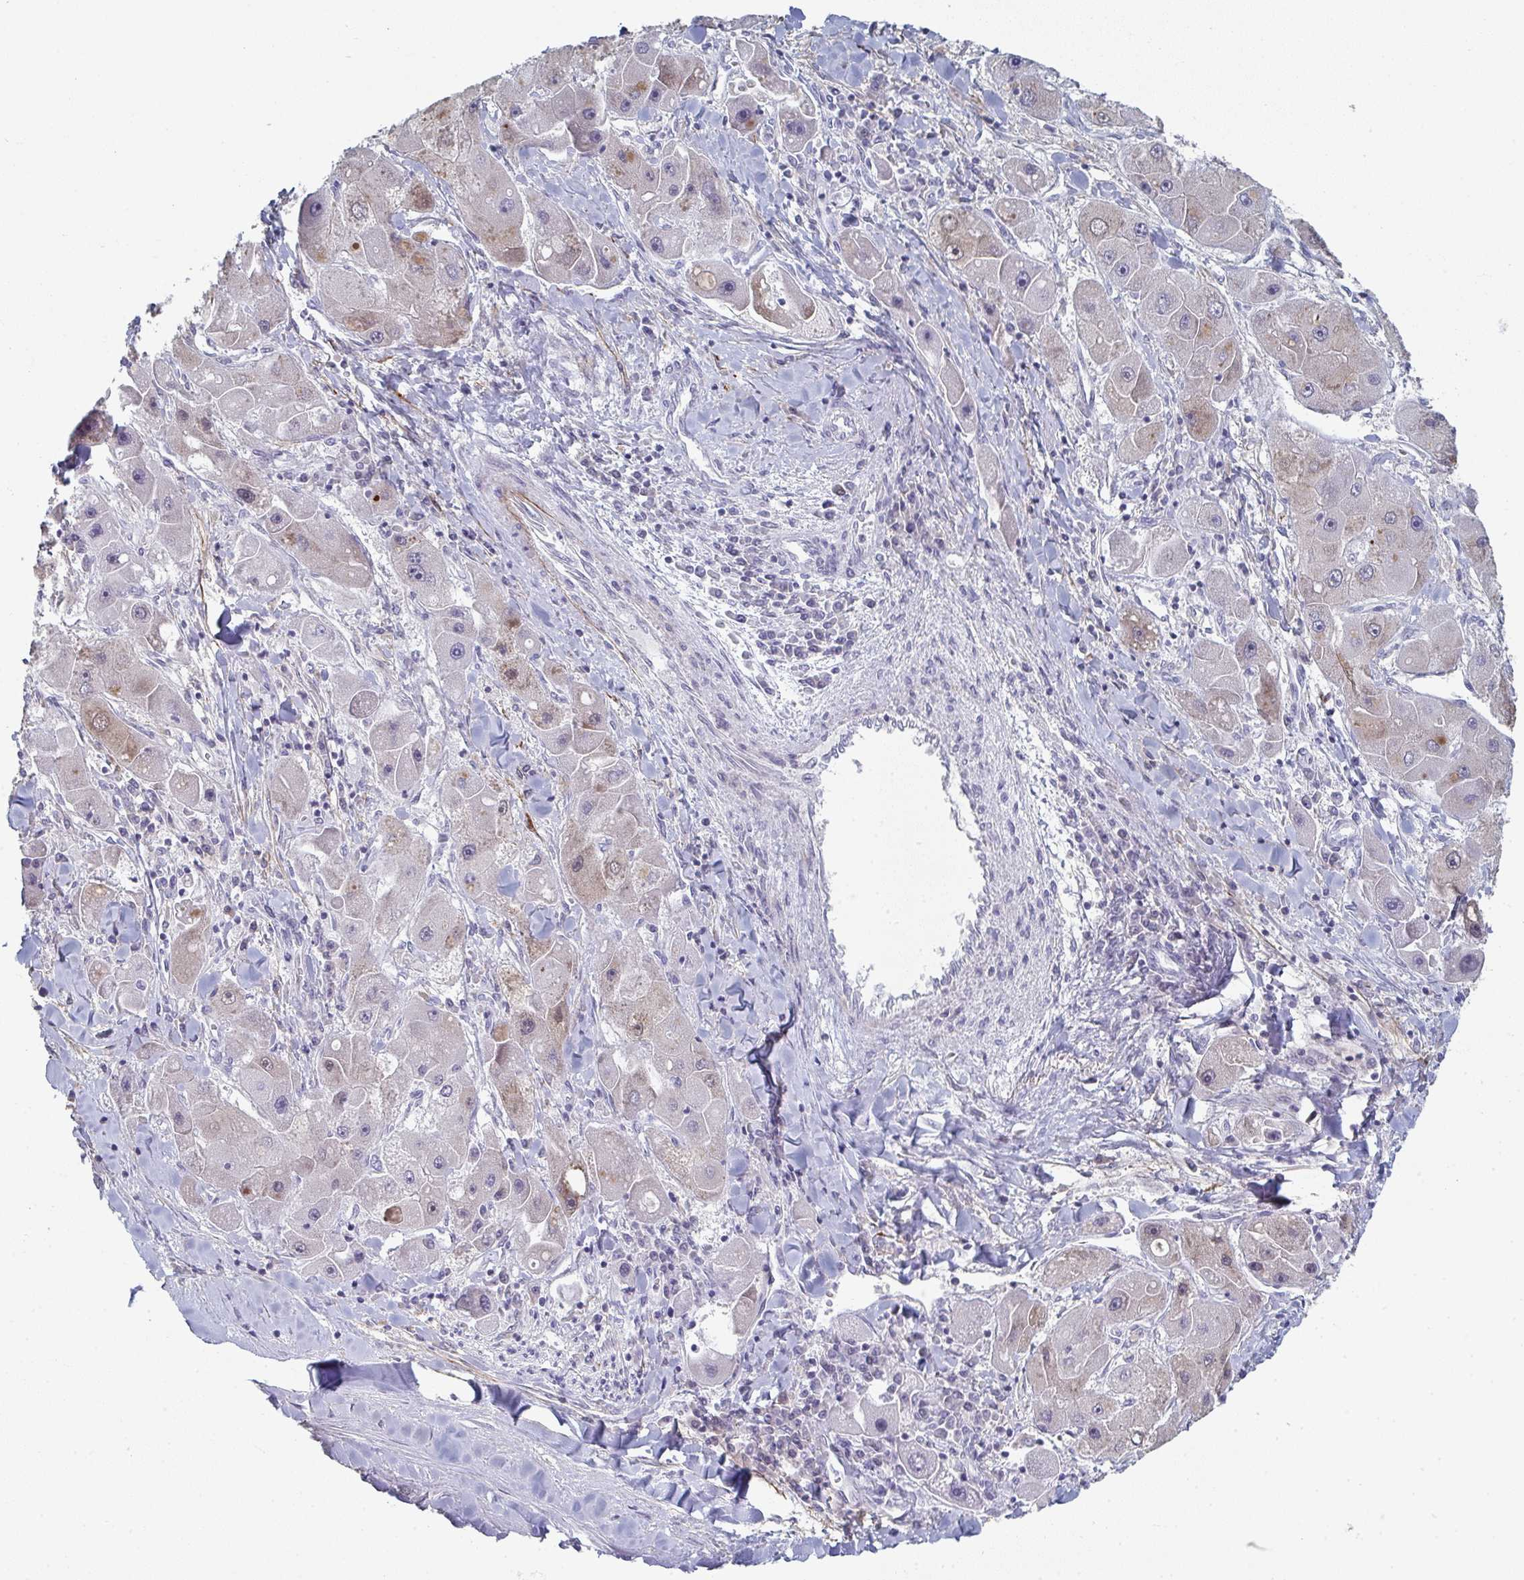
{"staining": {"intensity": "moderate", "quantity": "<25%", "location": "cytoplasmic/membranous,nuclear"}, "tissue": "liver cancer", "cell_type": "Tumor cells", "image_type": "cancer", "snomed": [{"axis": "morphology", "description": "Carcinoma, Hepatocellular, NOS"}, {"axis": "topography", "description": "Liver"}], "caption": "Hepatocellular carcinoma (liver) stained with DAB (3,3'-diaminobenzidine) immunohistochemistry (IHC) reveals low levels of moderate cytoplasmic/membranous and nuclear staining in about <25% of tumor cells.", "gene": "A1CF", "patient": {"sex": "male", "age": 24}}